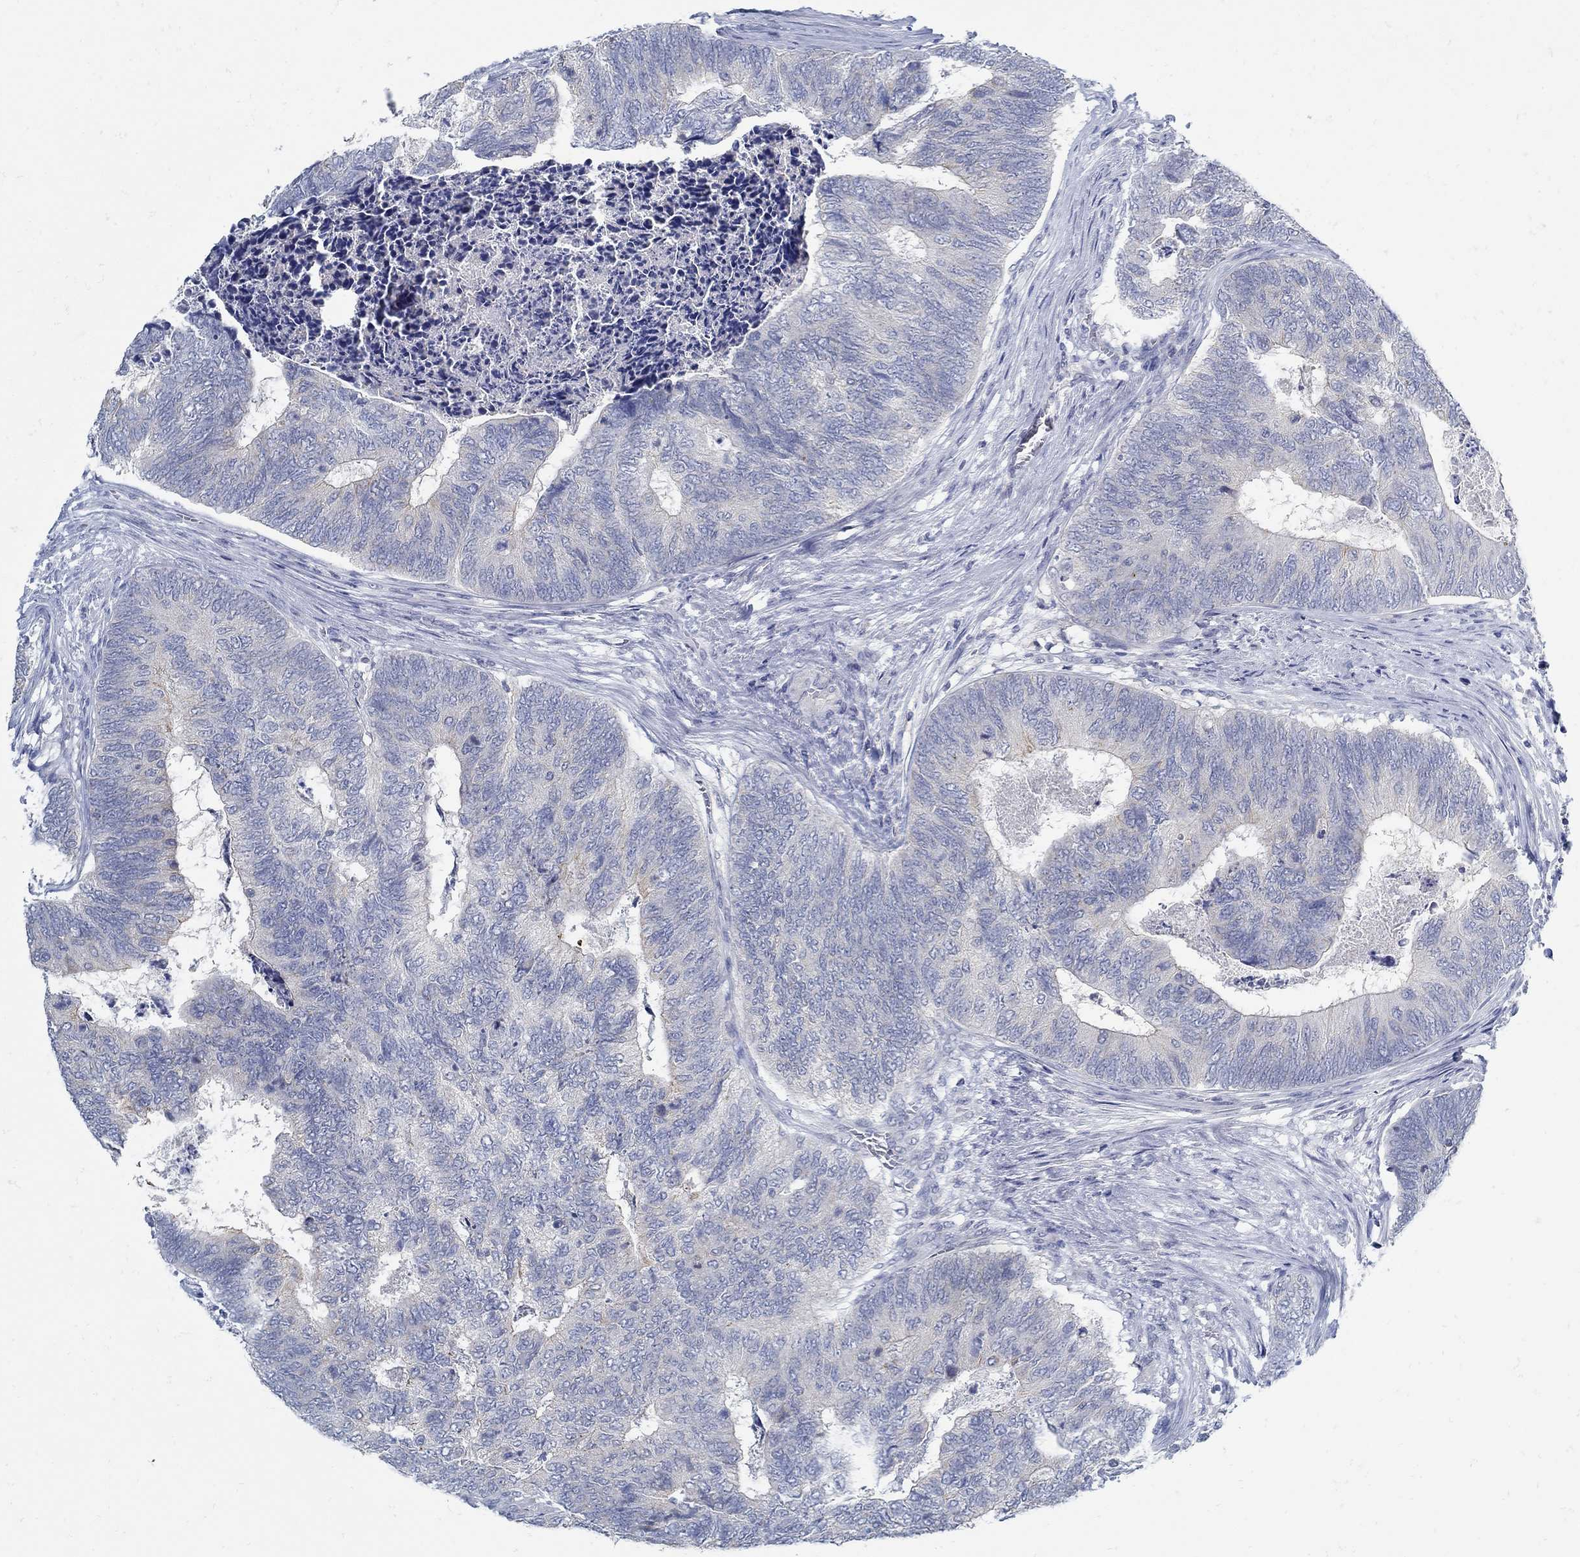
{"staining": {"intensity": "negative", "quantity": "none", "location": "none"}, "tissue": "colorectal cancer", "cell_type": "Tumor cells", "image_type": "cancer", "snomed": [{"axis": "morphology", "description": "Adenocarcinoma, NOS"}, {"axis": "topography", "description": "Colon"}], "caption": "Immunohistochemistry (IHC) of human colorectal cancer (adenocarcinoma) displays no staining in tumor cells. (Stains: DAB immunohistochemistry with hematoxylin counter stain, Microscopy: brightfield microscopy at high magnification).", "gene": "ZFAND4", "patient": {"sex": "female", "age": 67}}